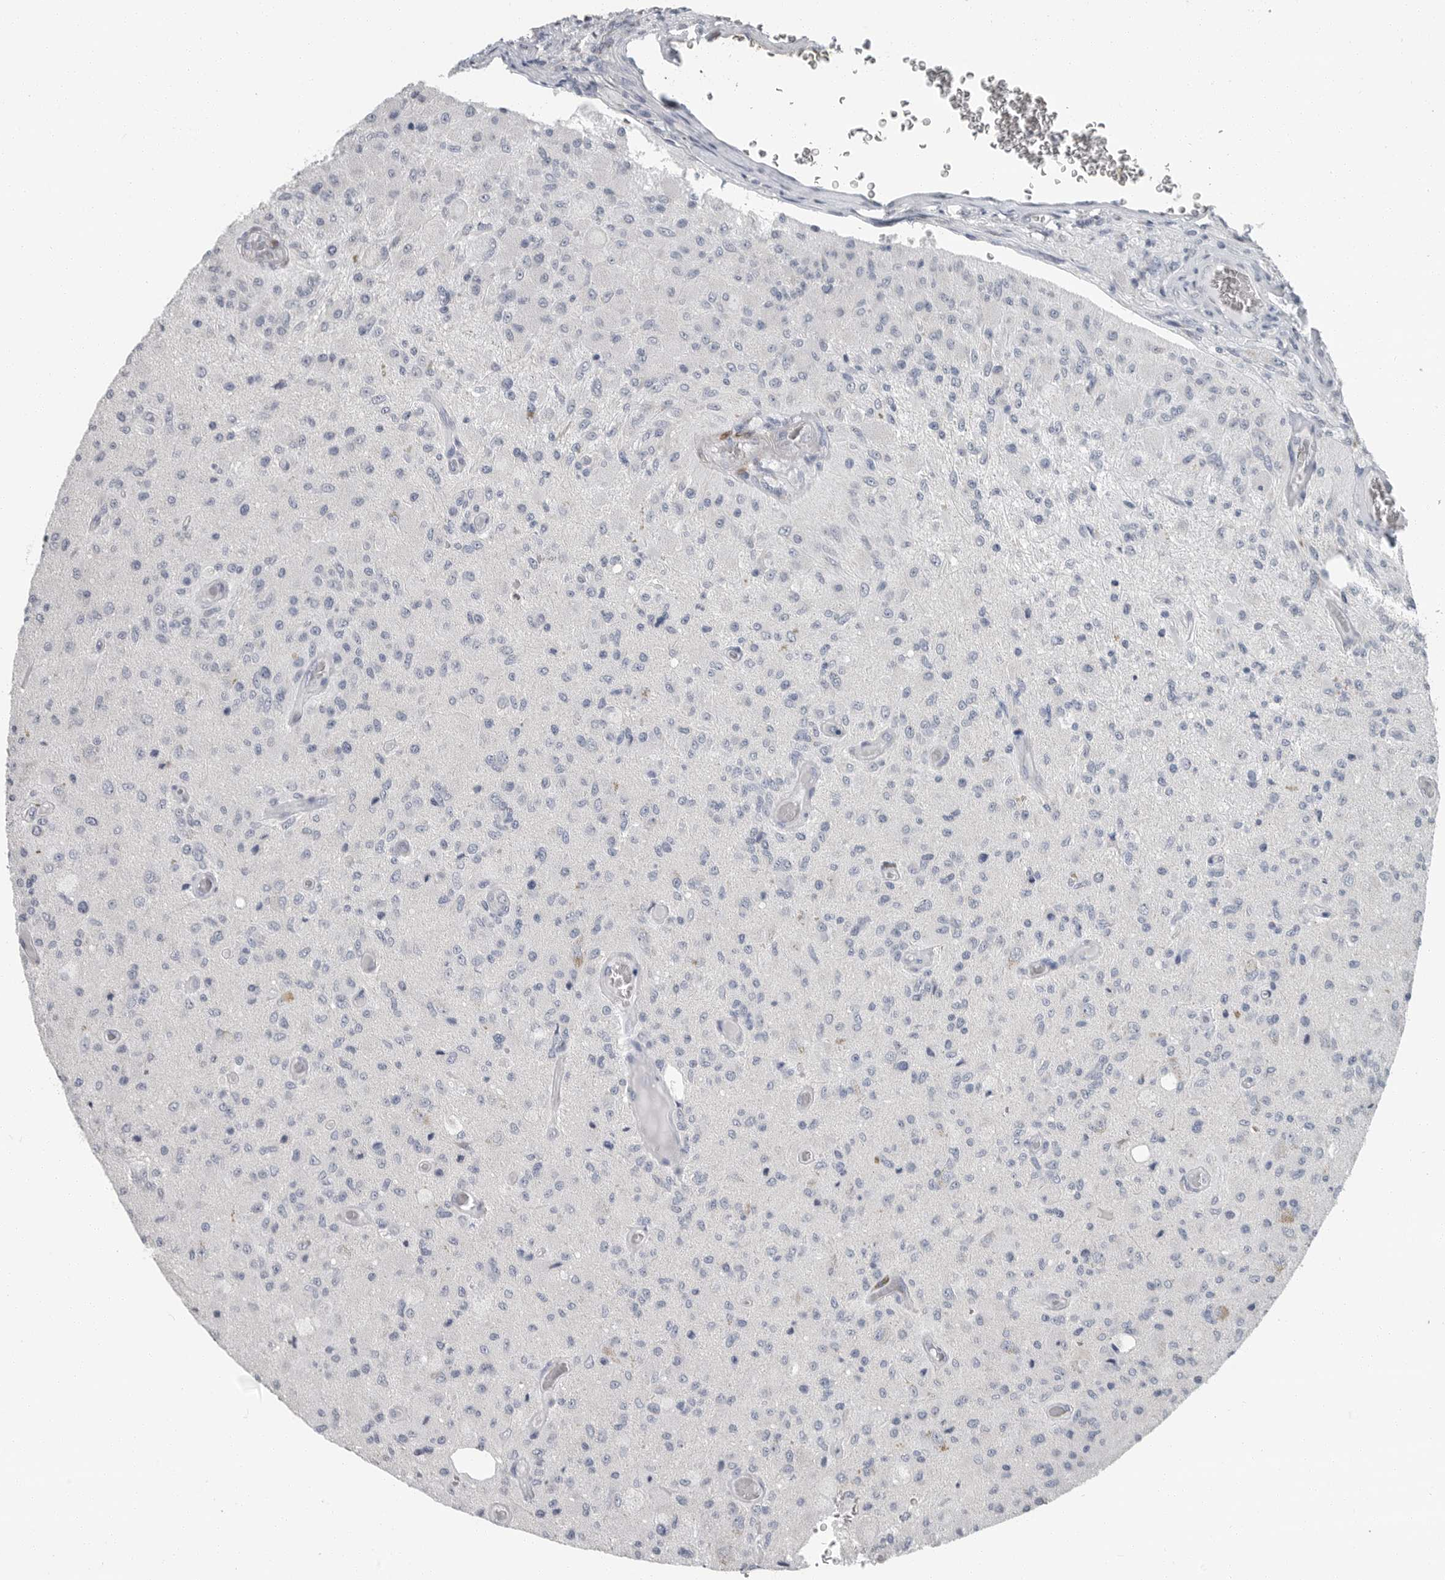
{"staining": {"intensity": "negative", "quantity": "none", "location": "none"}, "tissue": "glioma", "cell_type": "Tumor cells", "image_type": "cancer", "snomed": [{"axis": "morphology", "description": "Normal tissue, NOS"}, {"axis": "morphology", "description": "Glioma, malignant, High grade"}, {"axis": "topography", "description": "Cerebral cortex"}], "caption": "Tumor cells show no significant expression in glioma. (DAB (3,3'-diaminobenzidine) immunohistochemistry (IHC), high magnification).", "gene": "PLN", "patient": {"sex": "male", "age": 77}}